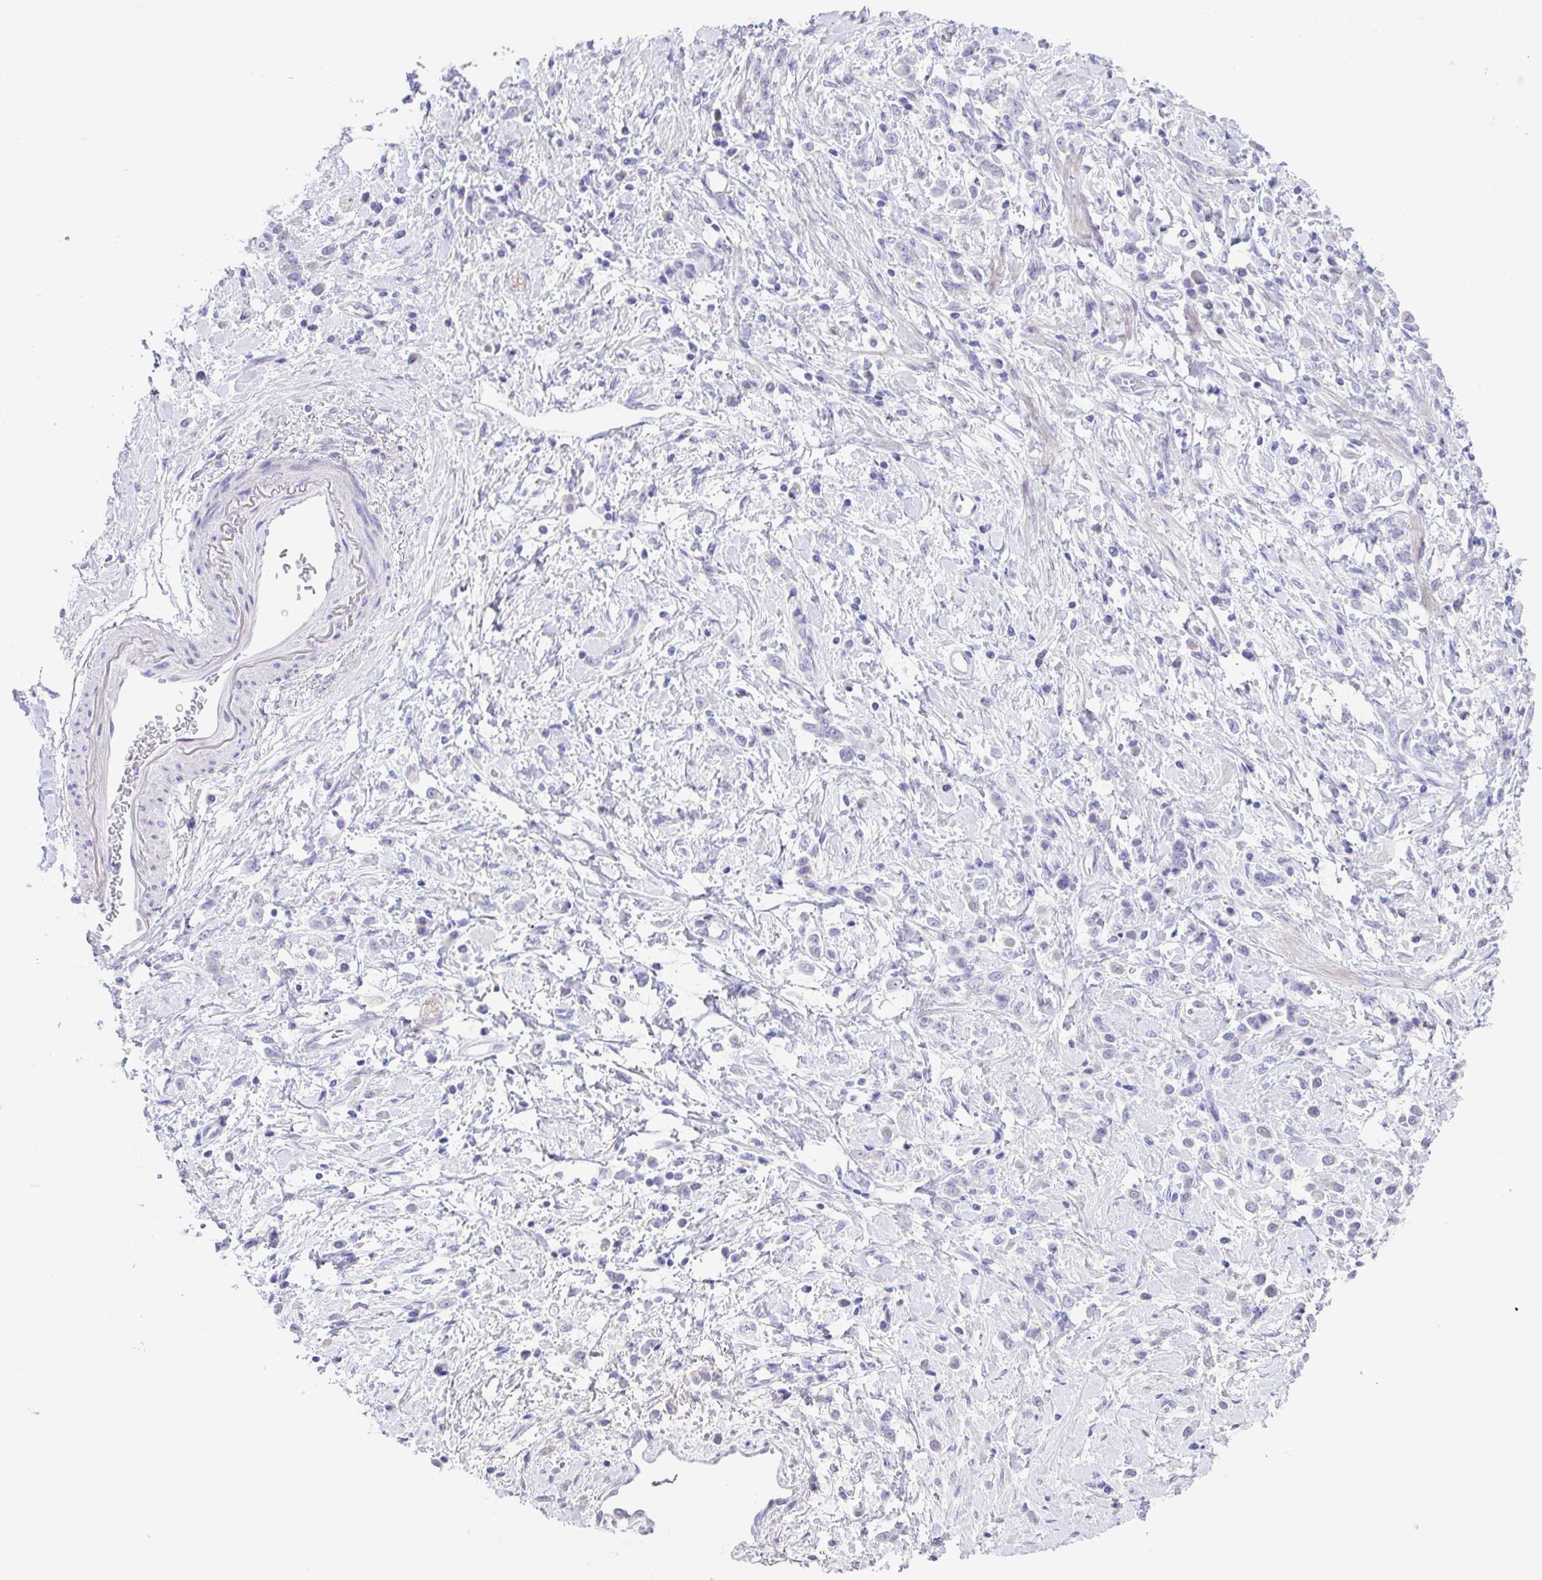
{"staining": {"intensity": "negative", "quantity": "none", "location": "none"}, "tissue": "stomach cancer", "cell_type": "Tumor cells", "image_type": "cancer", "snomed": [{"axis": "morphology", "description": "Adenocarcinoma, NOS"}, {"axis": "topography", "description": "Stomach"}], "caption": "Tumor cells show no significant expression in stomach cancer (adenocarcinoma).", "gene": "SLC16A6", "patient": {"sex": "female", "age": 60}}